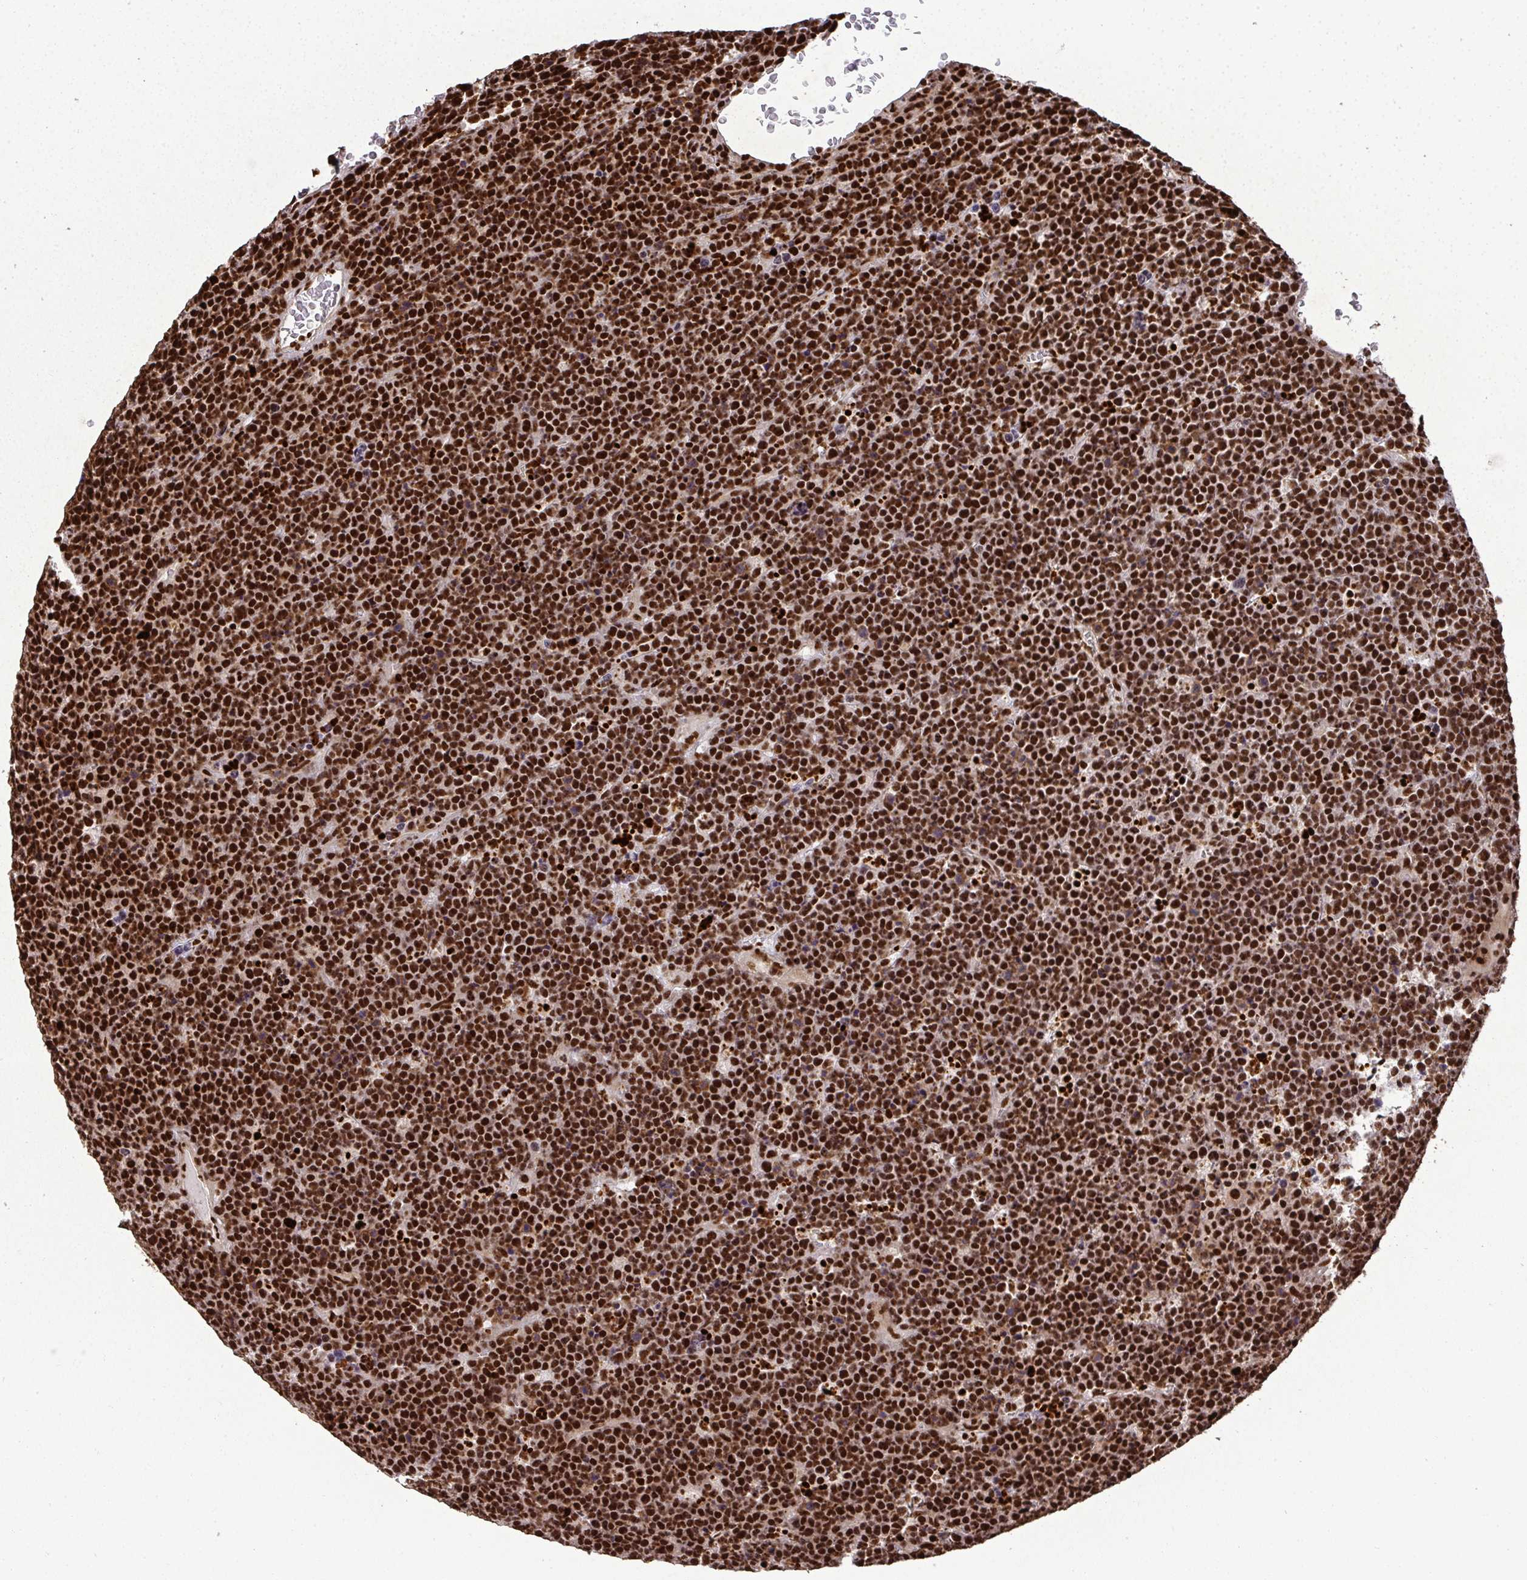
{"staining": {"intensity": "moderate", "quantity": ">75%", "location": "nuclear"}, "tissue": "lymphoma", "cell_type": "Tumor cells", "image_type": "cancer", "snomed": [{"axis": "morphology", "description": "Malignant lymphoma, non-Hodgkin's type, High grade"}, {"axis": "topography", "description": "Ovary"}], "caption": "Human lymphoma stained with a brown dye exhibits moderate nuclear positive expression in about >75% of tumor cells.", "gene": "U2AF1", "patient": {"sex": "female", "age": 56}}